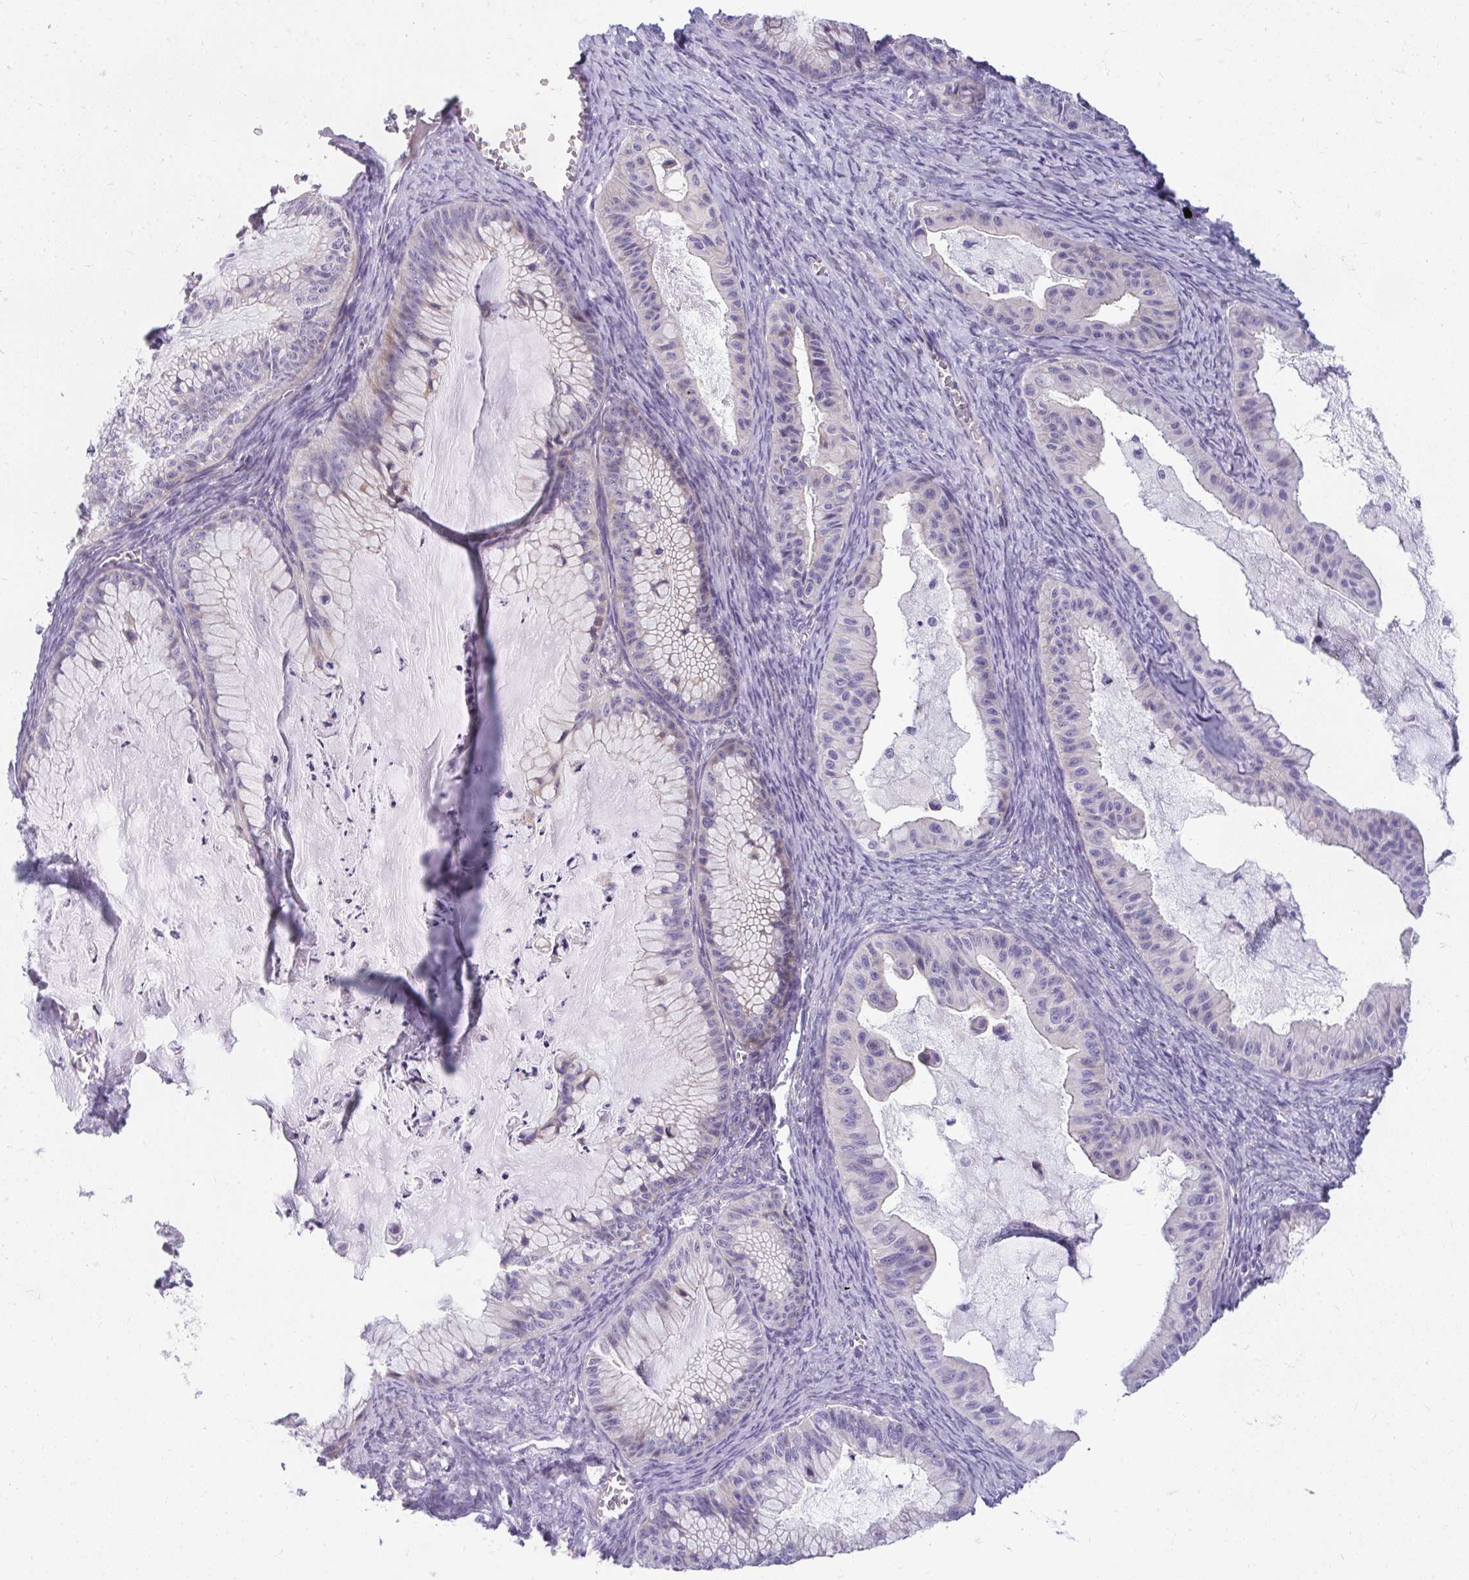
{"staining": {"intensity": "weak", "quantity": "<25%", "location": "cytoplasmic/membranous"}, "tissue": "ovarian cancer", "cell_type": "Tumor cells", "image_type": "cancer", "snomed": [{"axis": "morphology", "description": "Cystadenocarcinoma, mucinous, NOS"}, {"axis": "topography", "description": "Ovary"}], "caption": "DAB immunohistochemical staining of ovarian mucinous cystadenocarcinoma shows no significant positivity in tumor cells. (Brightfield microscopy of DAB (3,3'-diaminobenzidine) immunohistochemistry at high magnification).", "gene": "PIGZ", "patient": {"sex": "female", "age": 72}}